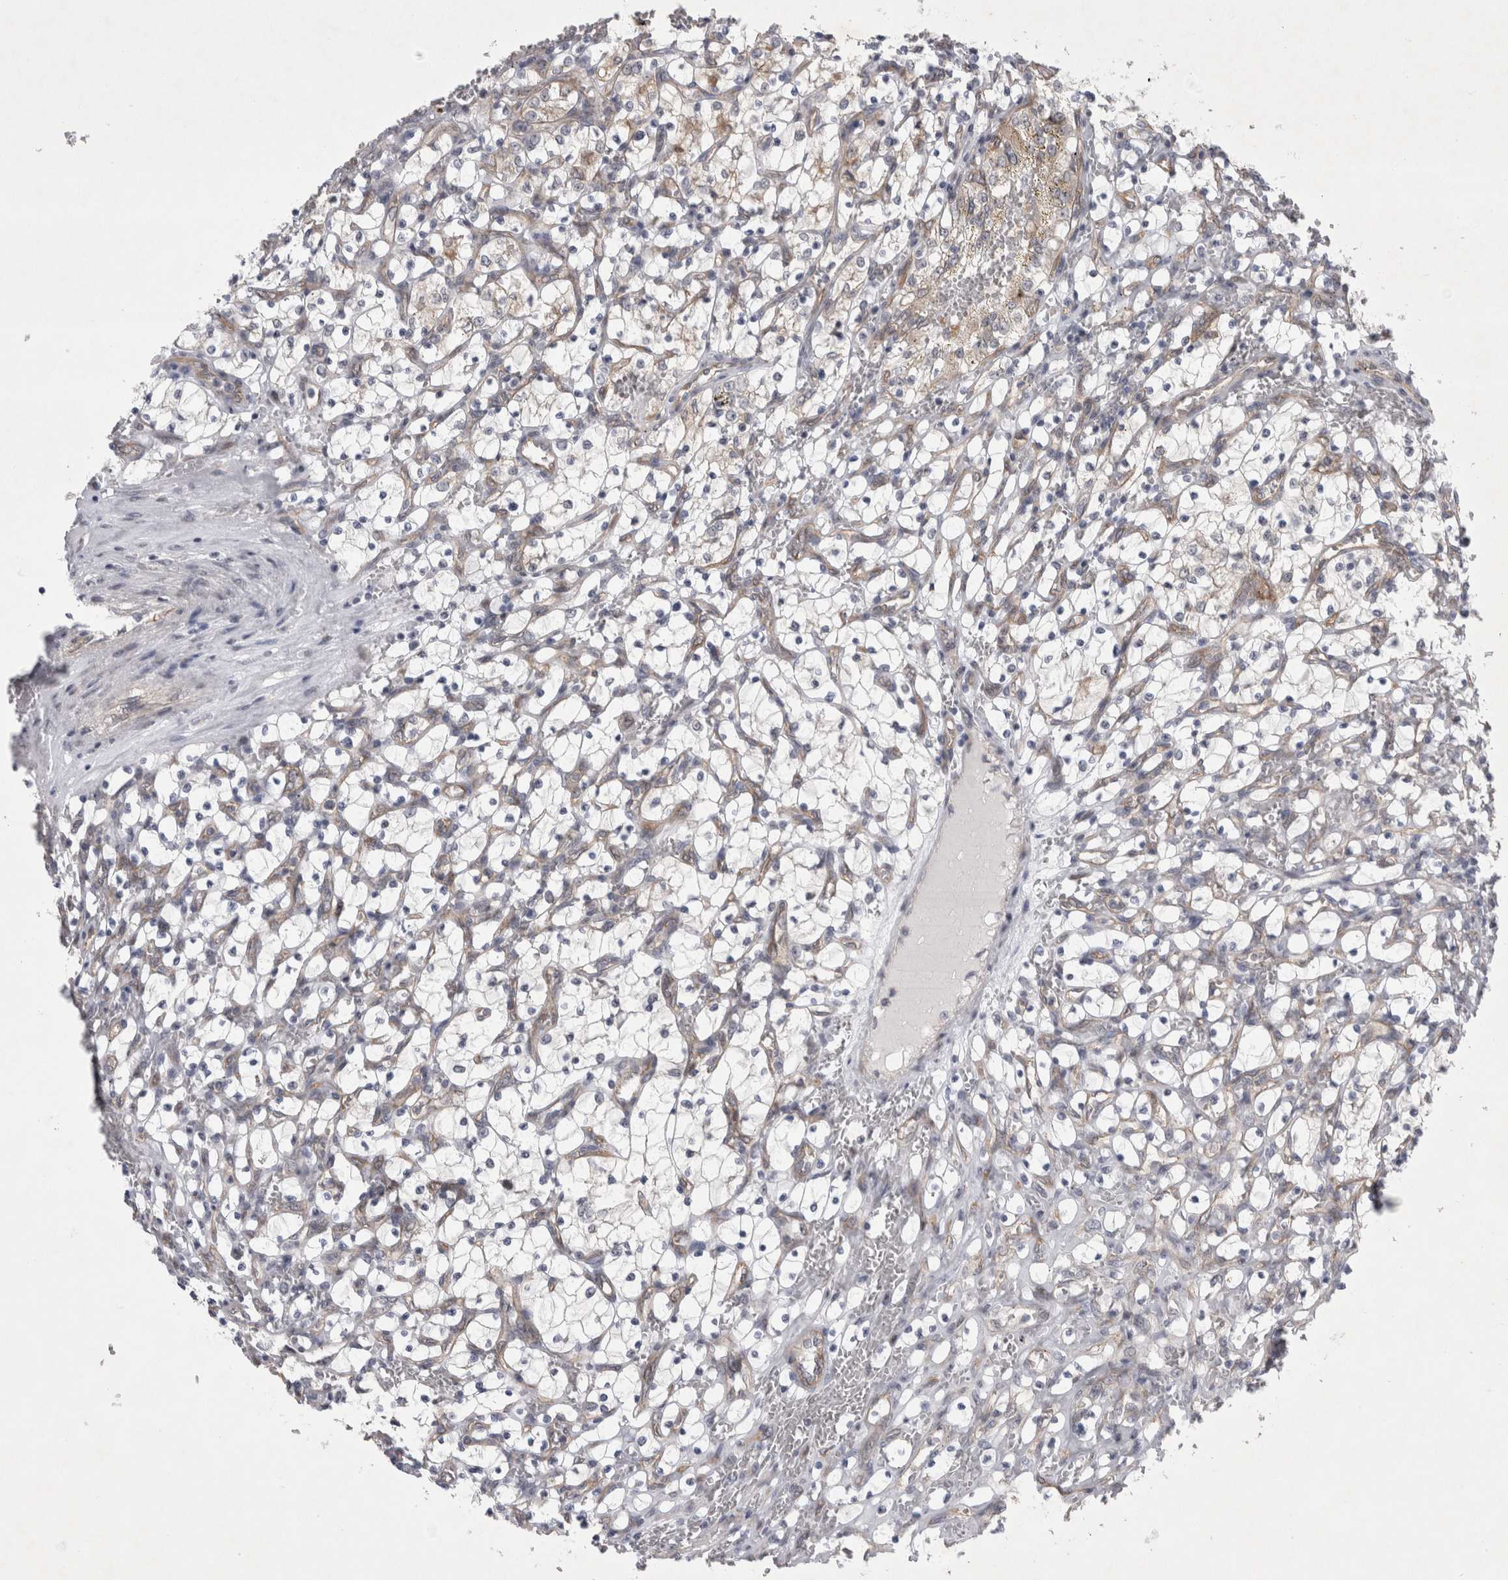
{"staining": {"intensity": "weak", "quantity": "<25%", "location": "cytoplasmic/membranous"}, "tissue": "renal cancer", "cell_type": "Tumor cells", "image_type": "cancer", "snomed": [{"axis": "morphology", "description": "Adenocarcinoma, NOS"}, {"axis": "topography", "description": "Kidney"}], "caption": "IHC image of human renal adenocarcinoma stained for a protein (brown), which demonstrates no staining in tumor cells.", "gene": "PARP11", "patient": {"sex": "female", "age": 69}}